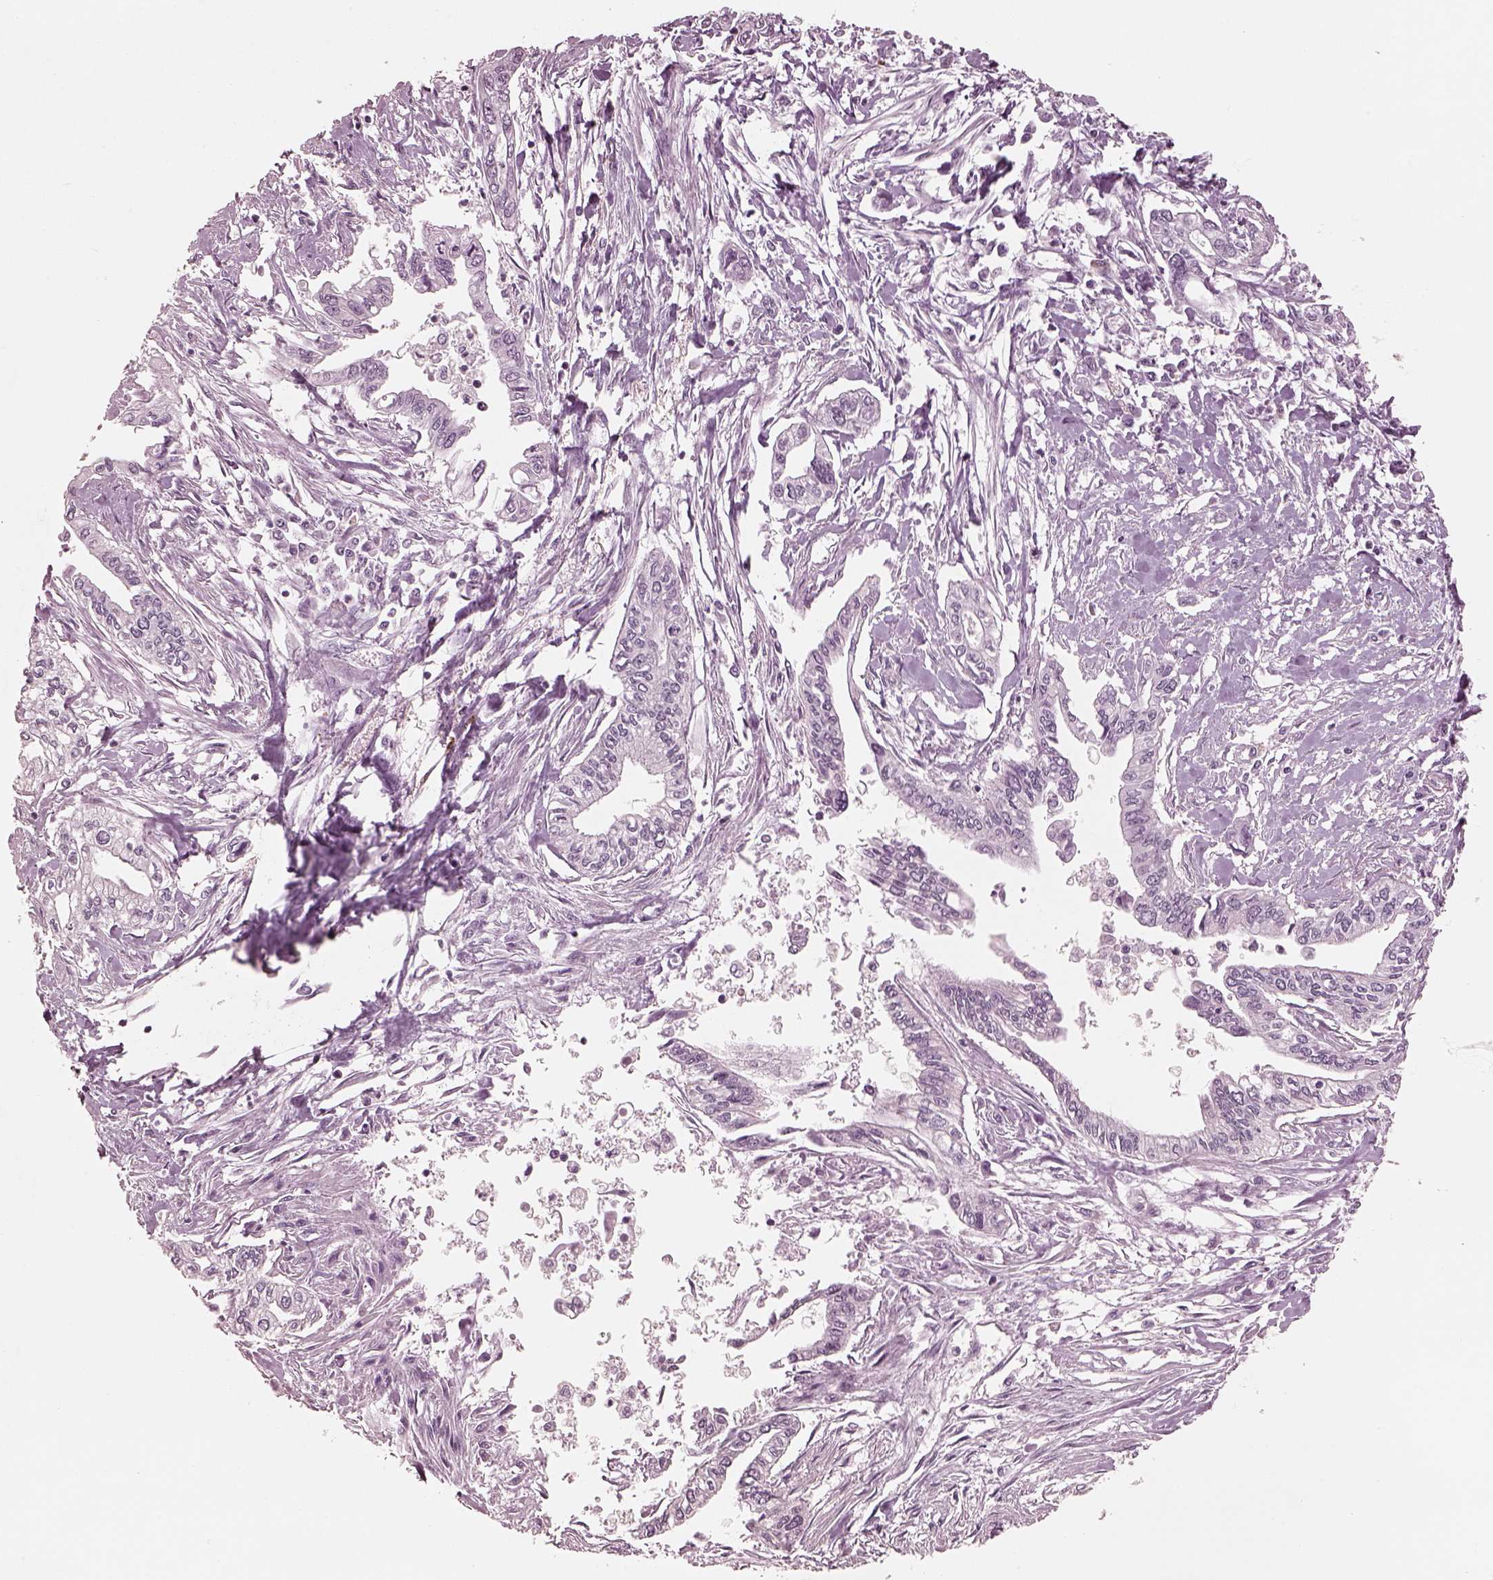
{"staining": {"intensity": "negative", "quantity": "none", "location": "none"}, "tissue": "pancreatic cancer", "cell_type": "Tumor cells", "image_type": "cancer", "snomed": [{"axis": "morphology", "description": "Adenocarcinoma, NOS"}, {"axis": "topography", "description": "Pancreas"}], "caption": "Pancreatic cancer stained for a protein using IHC shows no positivity tumor cells.", "gene": "CSH1", "patient": {"sex": "male", "age": 60}}